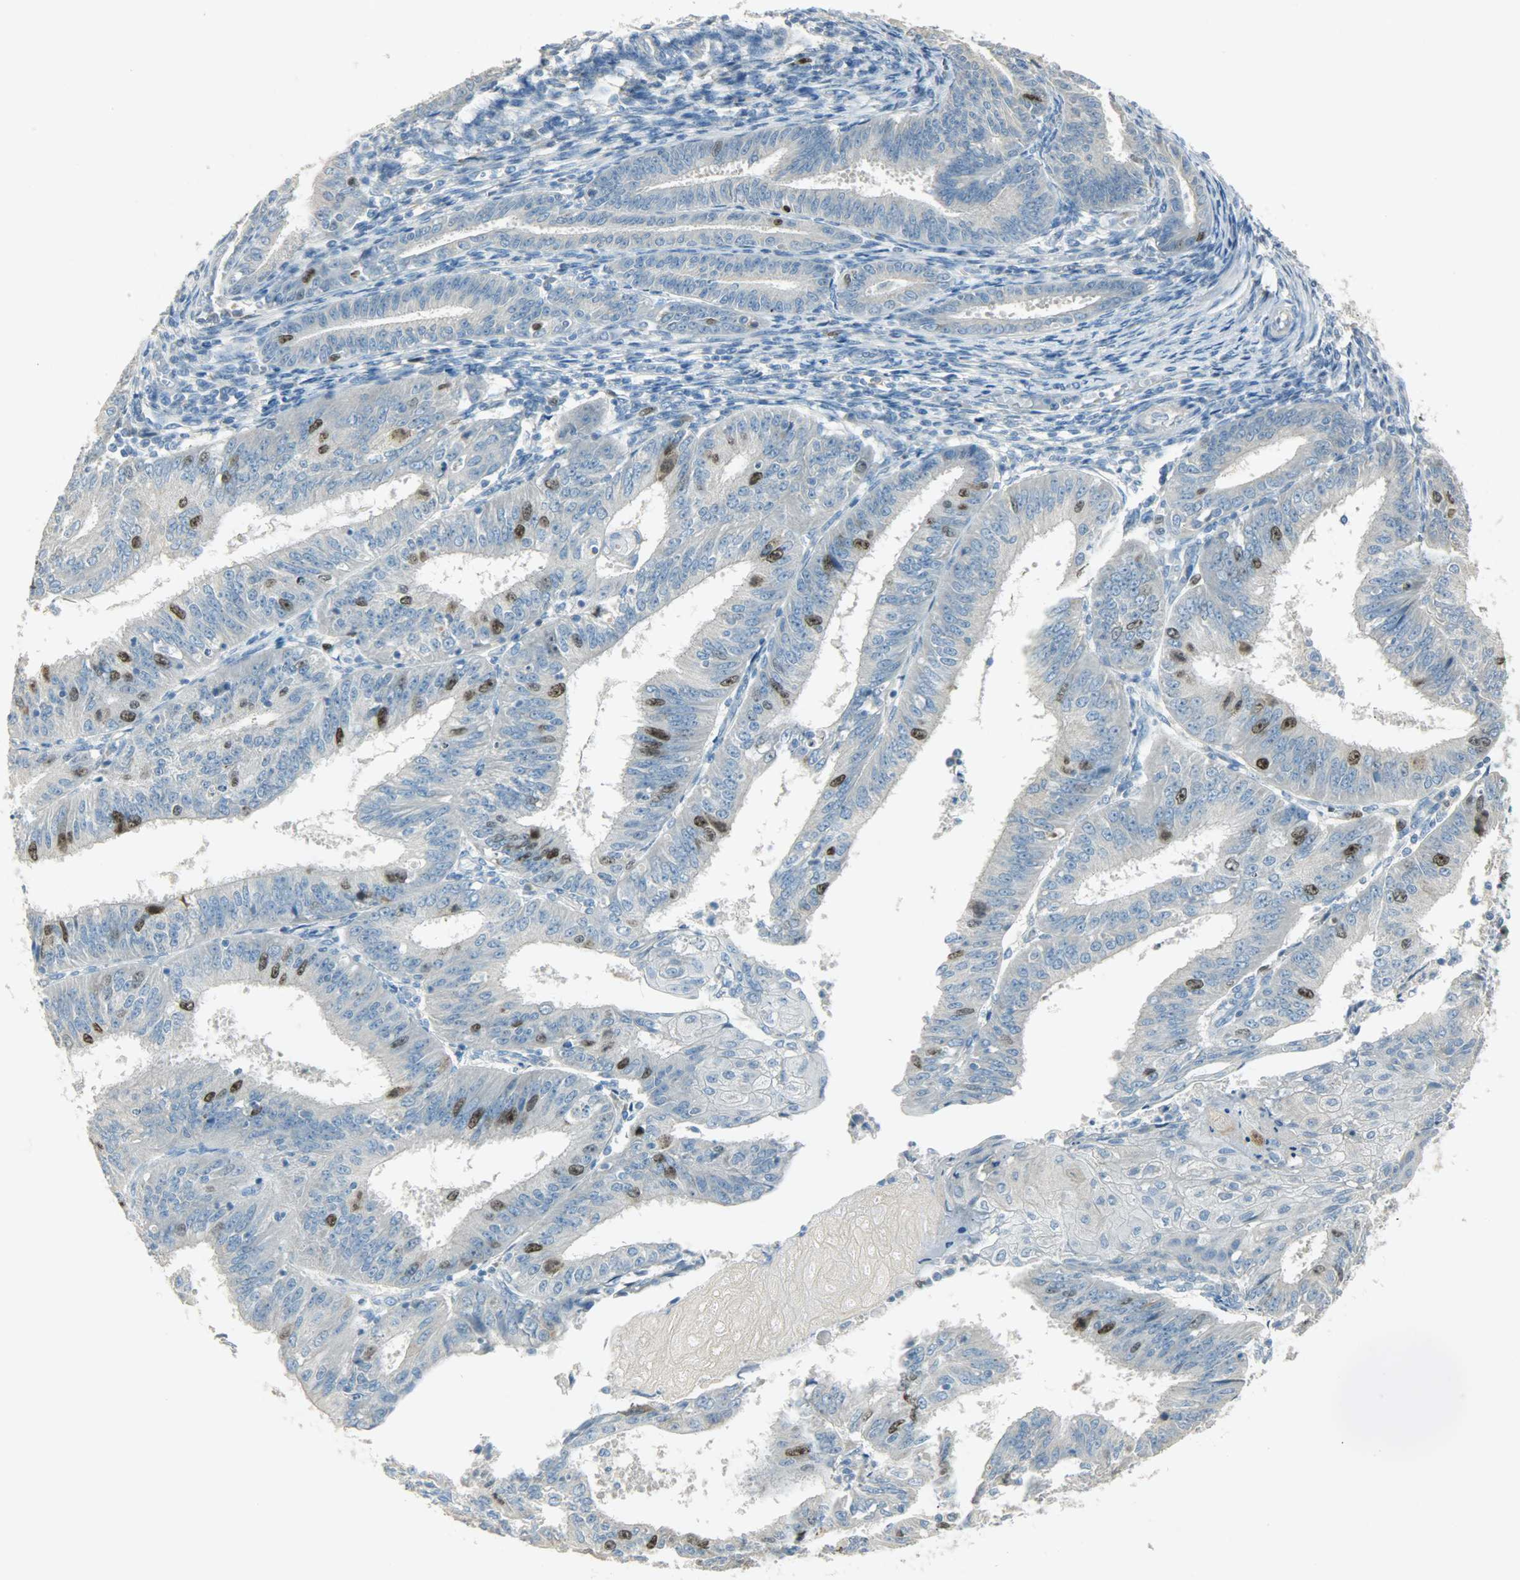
{"staining": {"intensity": "strong", "quantity": "<25%", "location": "nuclear"}, "tissue": "endometrial cancer", "cell_type": "Tumor cells", "image_type": "cancer", "snomed": [{"axis": "morphology", "description": "Adenocarcinoma, NOS"}, {"axis": "topography", "description": "Endometrium"}], "caption": "About <25% of tumor cells in human endometrial adenocarcinoma demonstrate strong nuclear protein positivity as visualized by brown immunohistochemical staining.", "gene": "TPX2", "patient": {"sex": "female", "age": 42}}